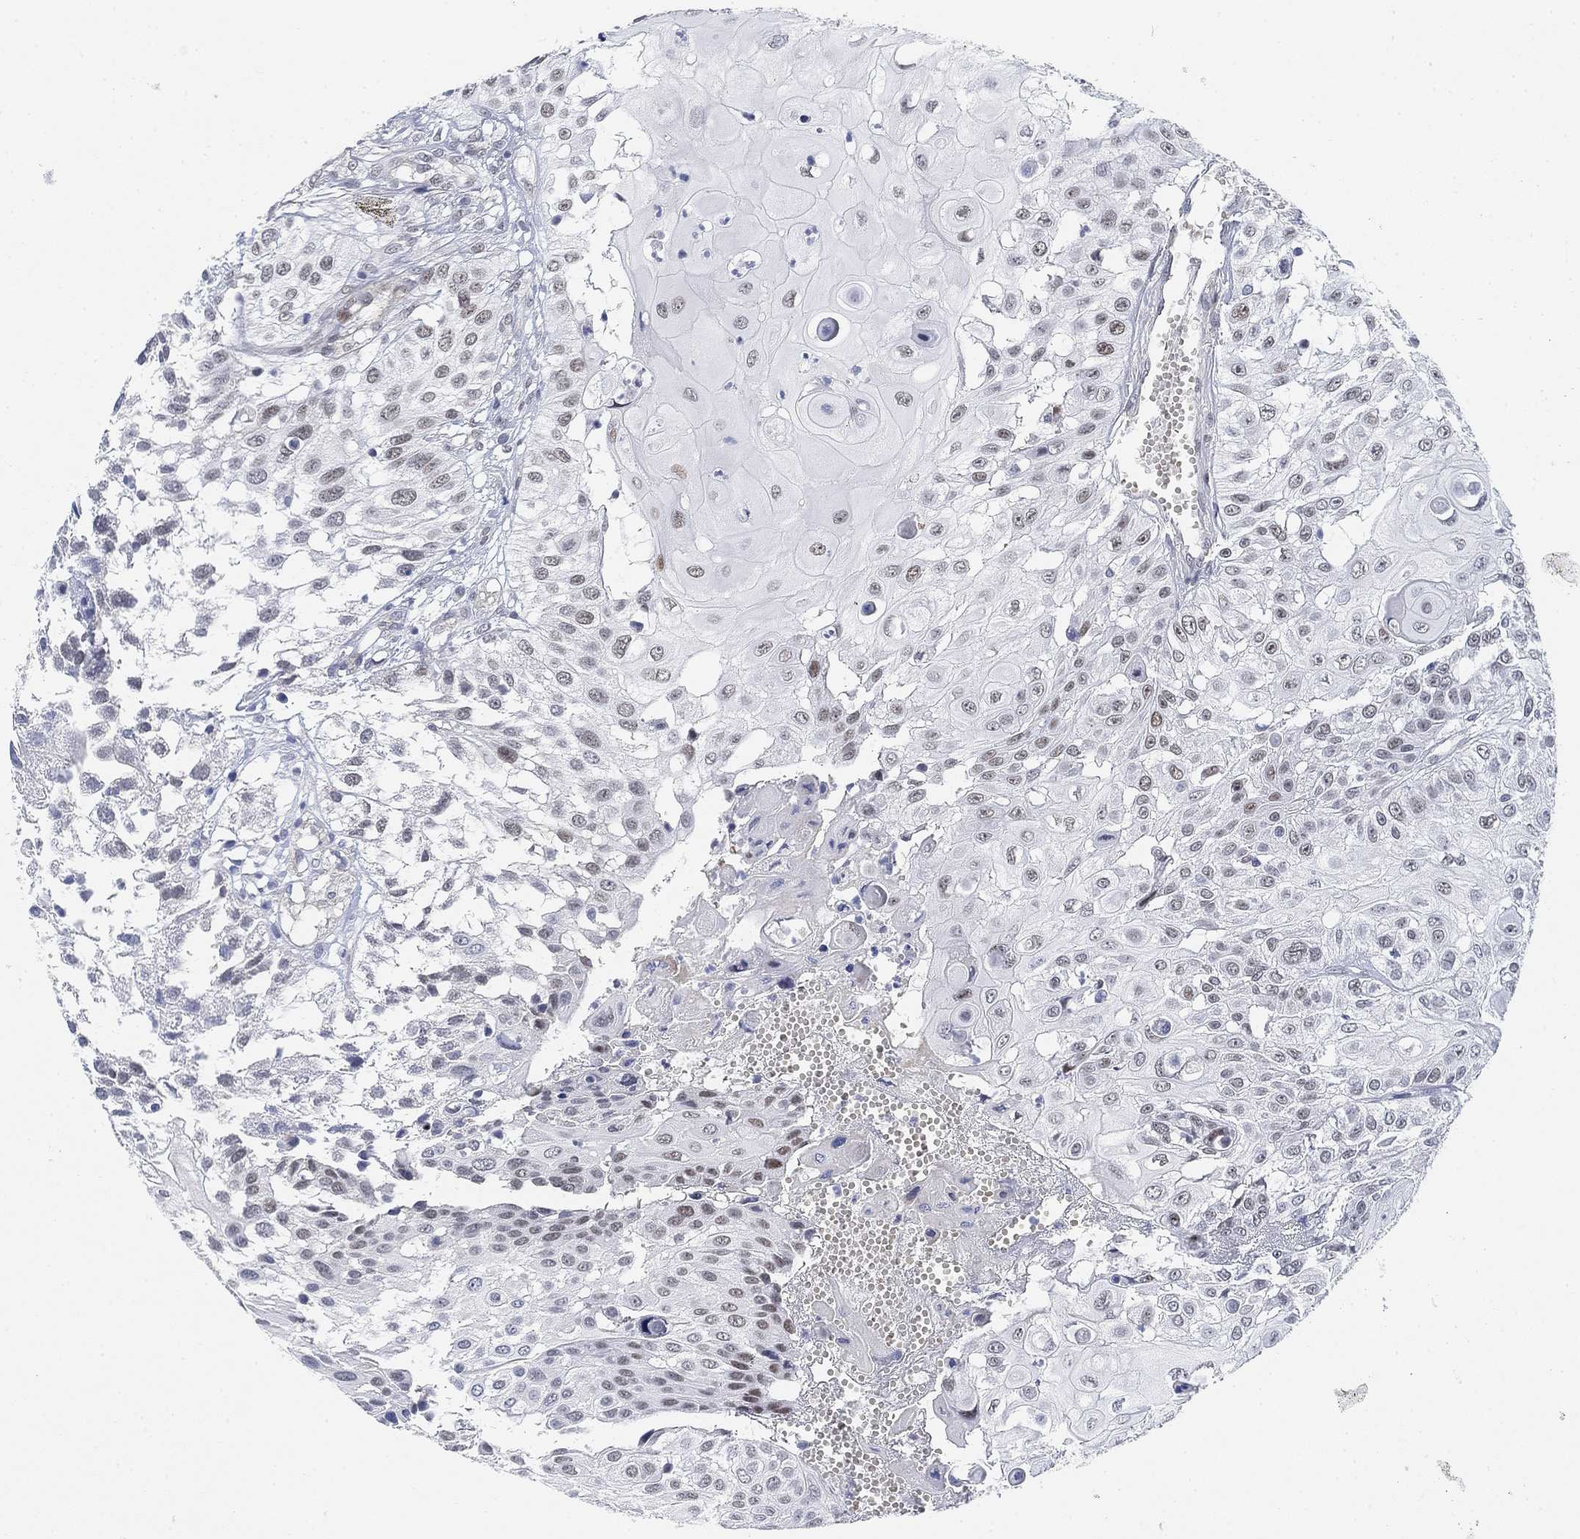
{"staining": {"intensity": "weak", "quantity": "<25%", "location": "nuclear"}, "tissue": "urothelial cancer", "cell_type": "Tumor cells", "image_type": "cancer", "snomed": [{"axis": "morphology", "description": "Urothelial carcinoma, High grade"}, {"axis": "topography", "description": "Urinary bladder"}], "caption": "DAB (3,3'-diaminobenzidine) immunohistochemical staining of human urothelial carcinoma (high-grade) displays no significant staining in tumor cells.", "gene": "PAX6", "patient": {"sex": "female", "age": 79}}